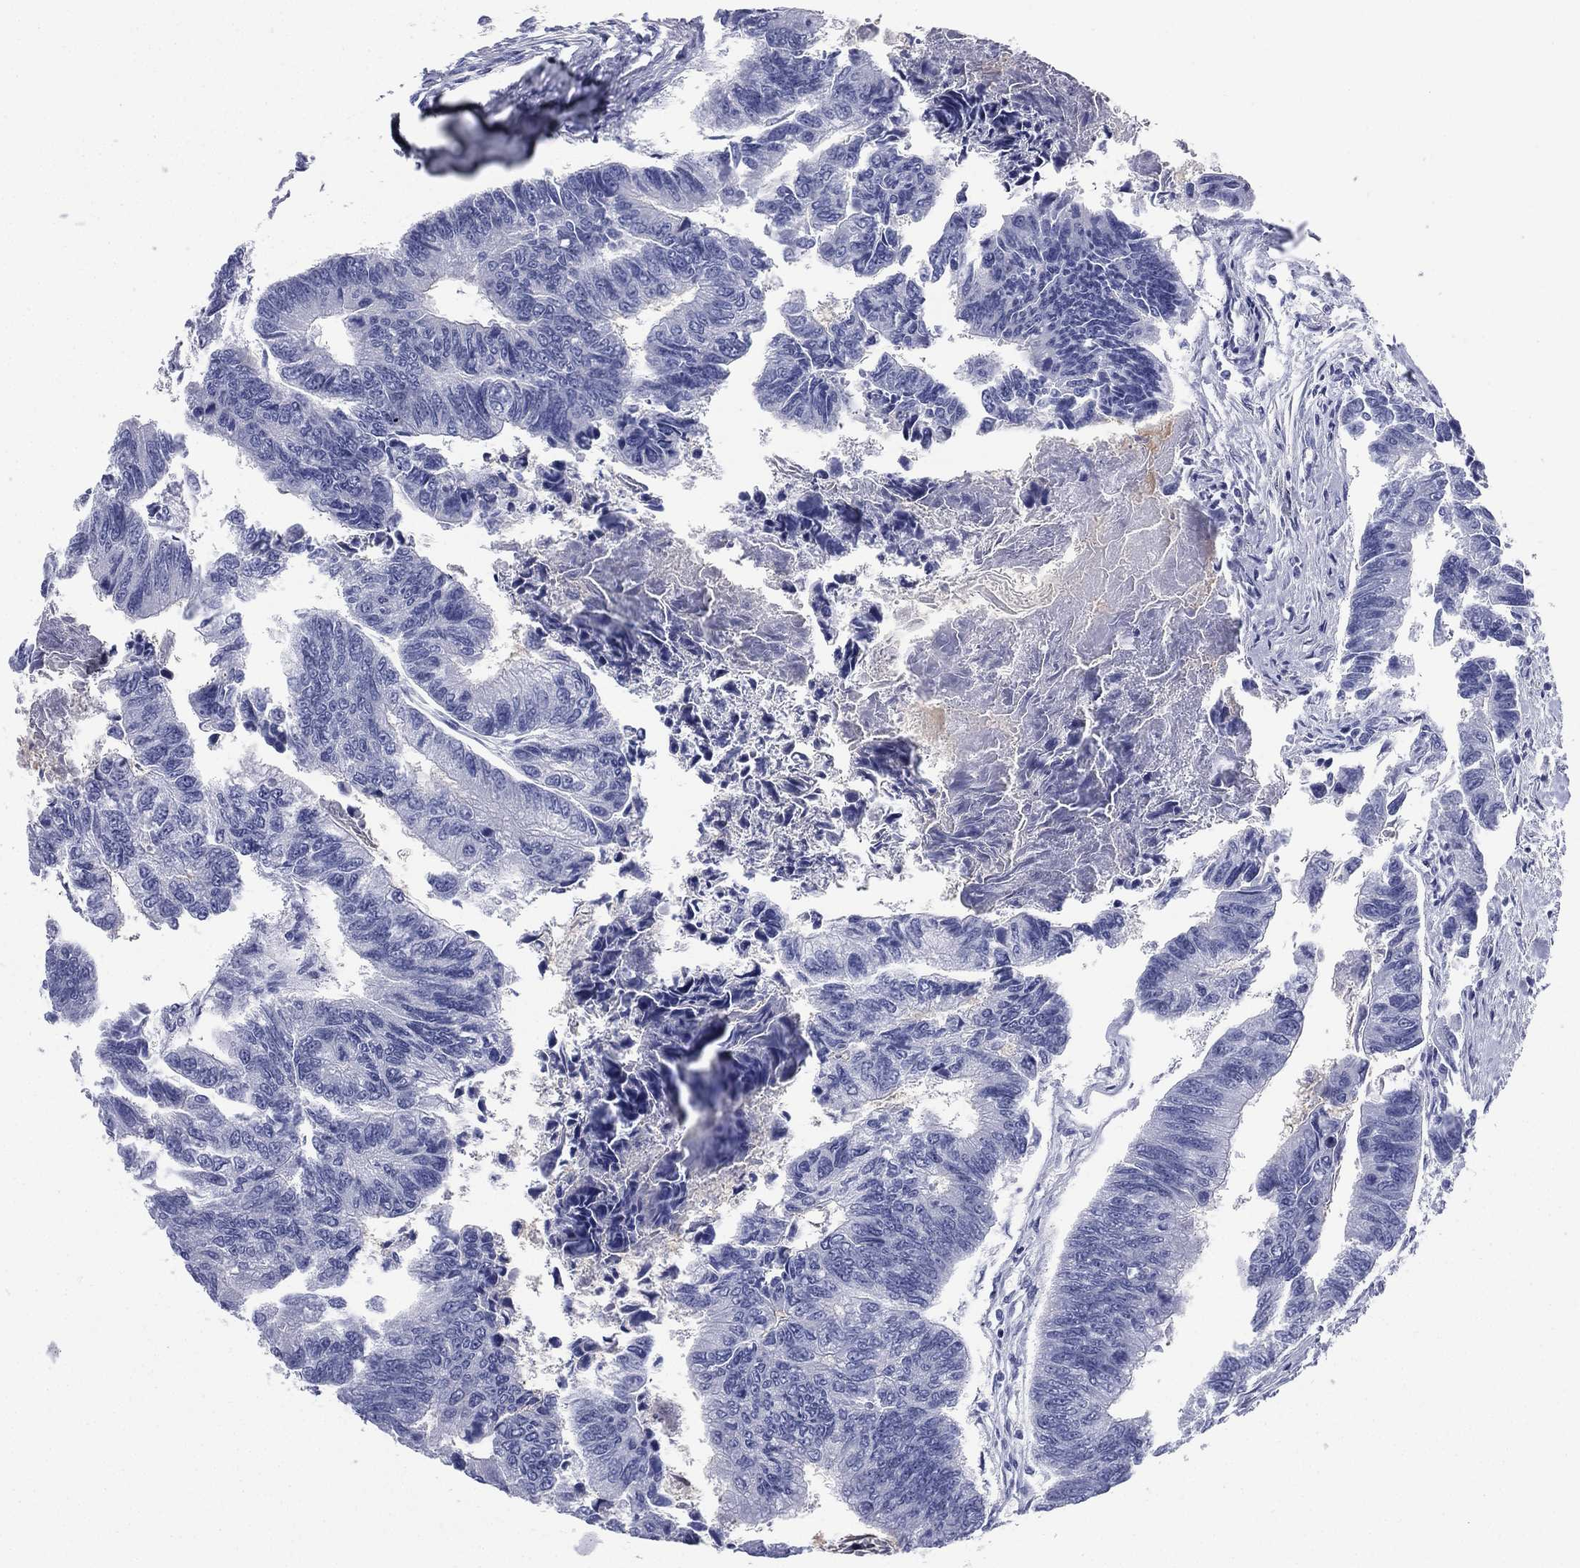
{"staining": {"intensity": "negative", "quantity": "none", "location": "none"}, "tissue": "colorectal cancer", "cell_type": "Tumor cells", "image_type": "cancer", "snomed": [{"axis": "morphology", "description": "Adenocarcinoma, NOS"}, {"axis": "topography", "description": "Colon"}], "caption": "IHC image of neoplastic tissue: adenocarcinoma (colorectal) stained with DAB exhibits no significant protein staining in tumor cells. (DAB (3,3'-diaminobenzidine) immunohistochemistry, high magnification).", "gene": "FCER2", "patient": {"sex": "female", "age": 65}}